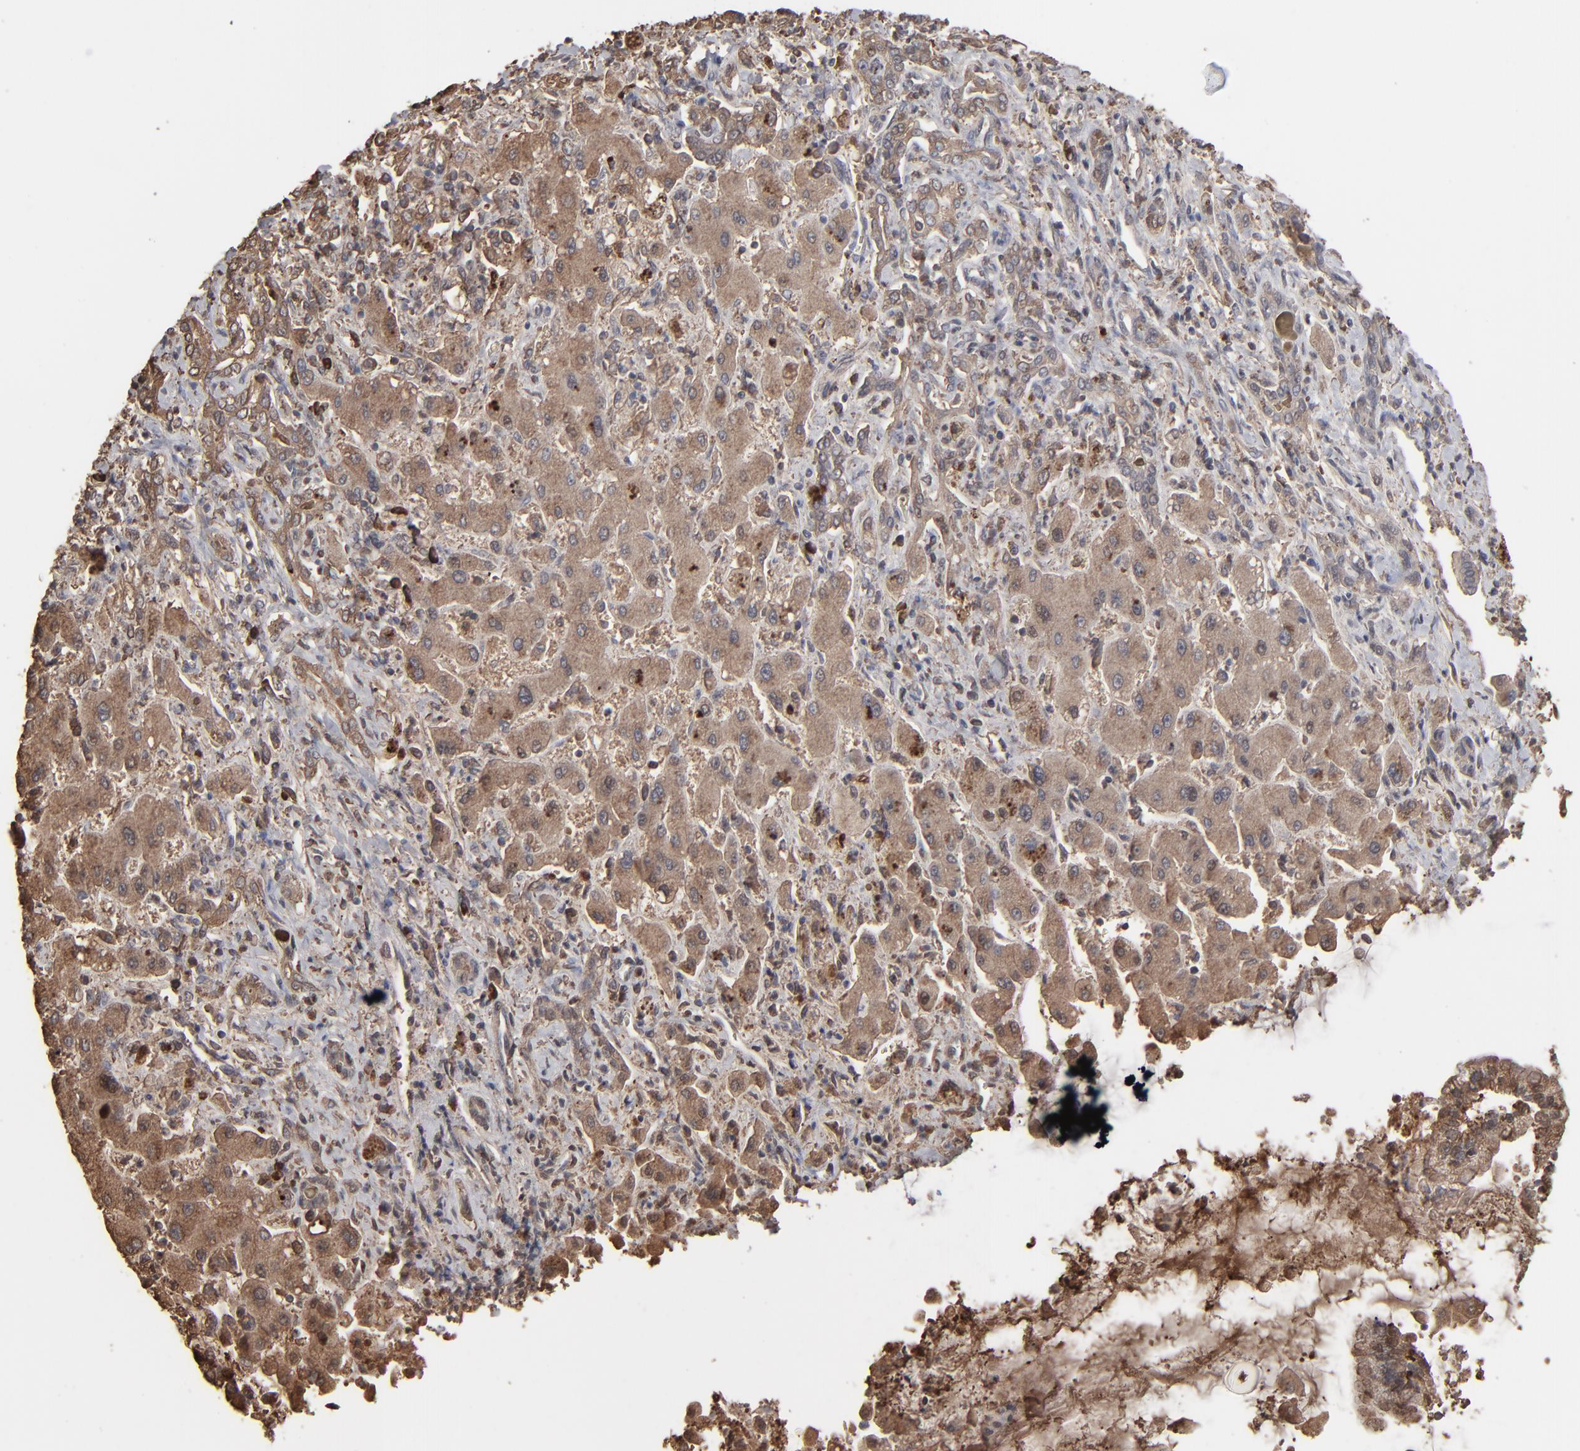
{"staining": {"intensity": "strong", "quantity": ">75%", "location": "cytoplasmic/membranous"}, "tissue": "liver cancer", "cell_type": "Tumor cells", "image_type": "cancer", "snomed": [{"axis": "morphology", "description": "Cholangiocarcinoma"}, {"axis": "topography", "description": "Liver"}], "caption": "Immunohistochemical staining of liver cancer (cholangiocarcinoma) demonstrates strong cytoplasmic/membranous protein expression in about >75% of tumor cells.", "gene": "NME1-NME2", "patient": {"sex": "male", "age": 50}}